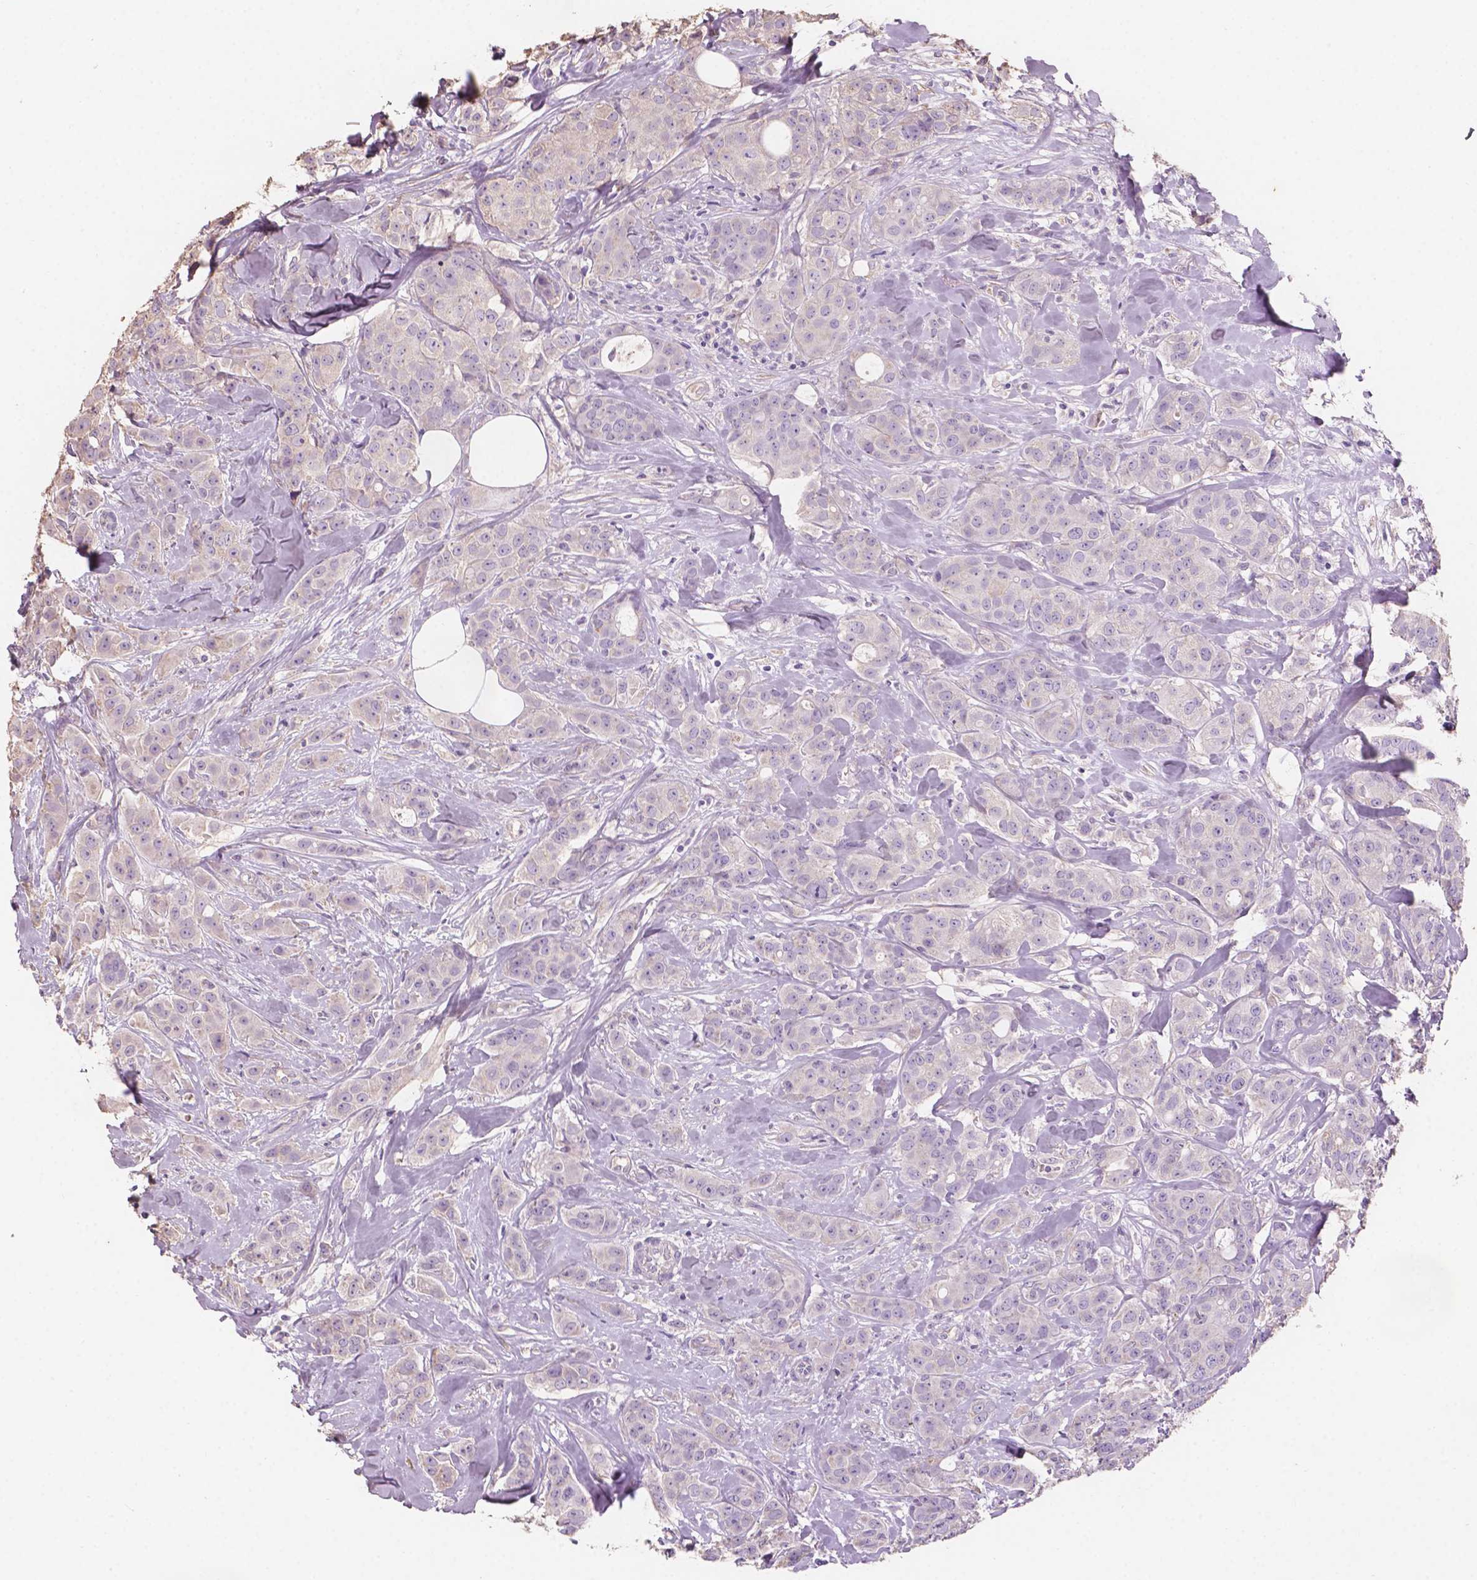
{"staining": {"intensity": "negative", "quantity": "none", "location": "none"}, "tissue": "breast cancer", "cell_type": "Tumor cells", "image_type": "cancer", "snomed": [{"axis": "morphology", "description": "Duct carcinoma"}, {"axis": "topography", "description": "Breast"}], "caption": "Tumor cells show no significant positivity in infiltrating ductal carcinoma (breast).", "gene": "SBSN", "patient": {"sex": "female", "age": 43}}